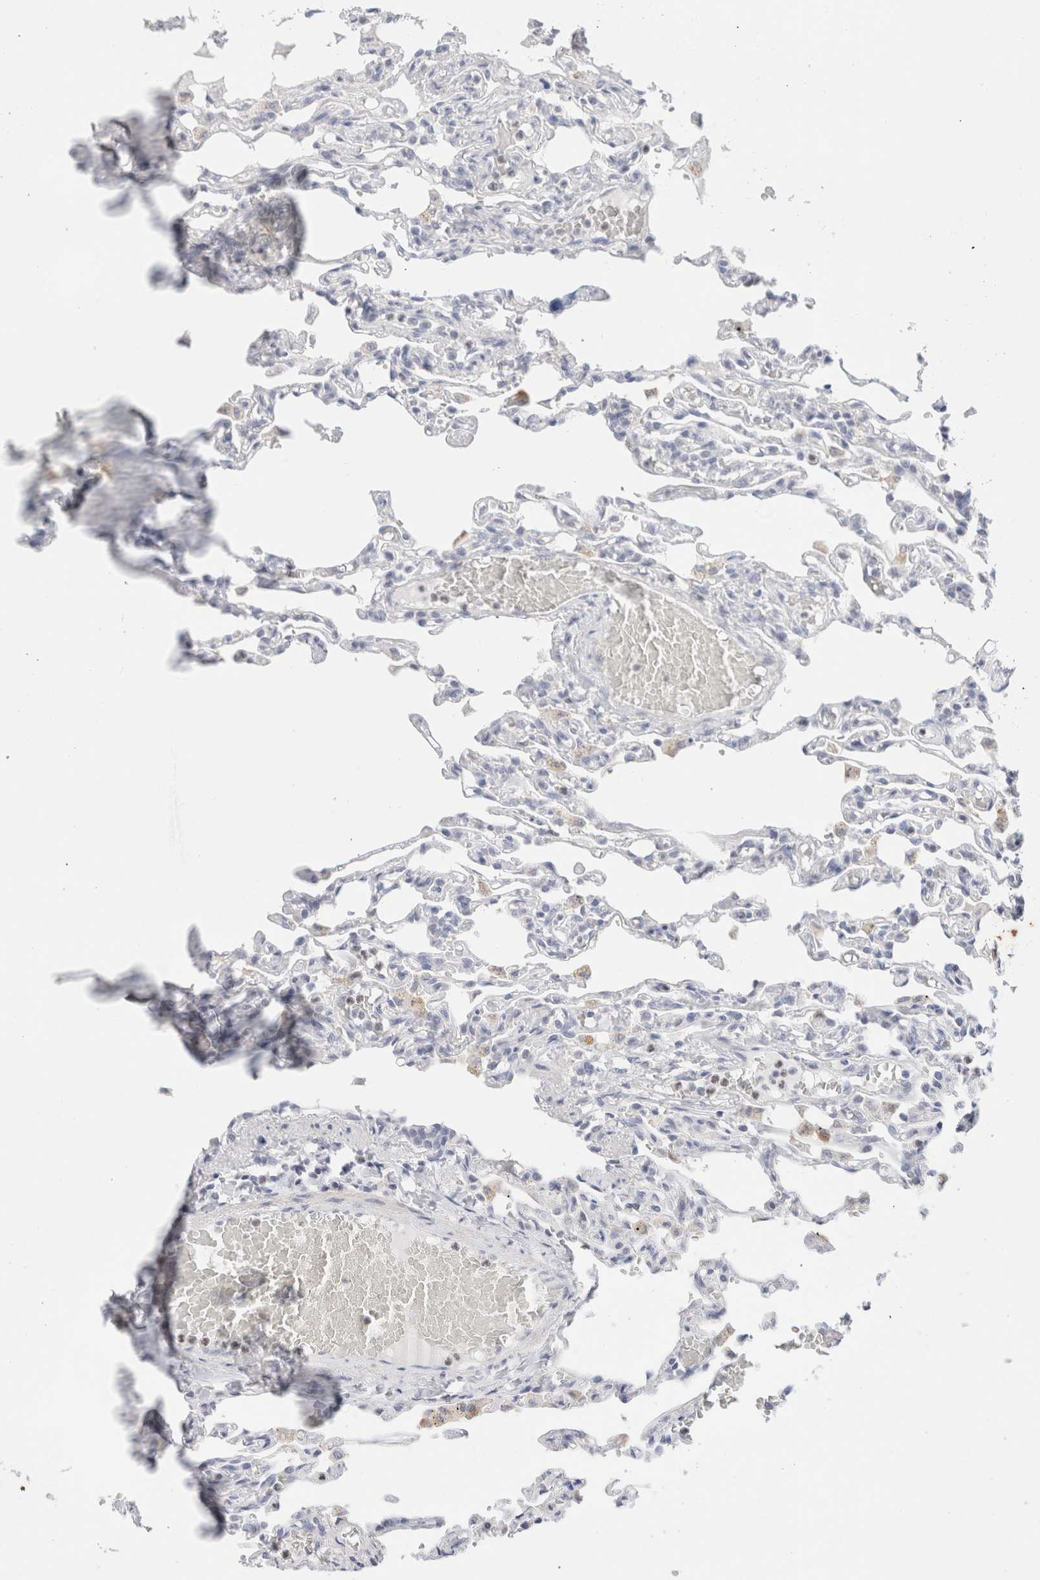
{"staining": {"intensity": "negative", "quantity": "none", "location": "none"}, "tissue": "lung", "cell_type": "Alveolar cells", "image_type": "normal", "snomed": [{"axis": "morphology", "description": "Normal tissue, NOS"}, {"axis": "topography", "description": "Lung"}], "caption": "Lung was stained to show a protein in brown. There is no significant staining in alveolar cells. (DAB immunohistochemistry (IHC) with hematoxylin counter stain).", "gene": "ADAM30", "patient": {"sex": "male", "age": 21}}